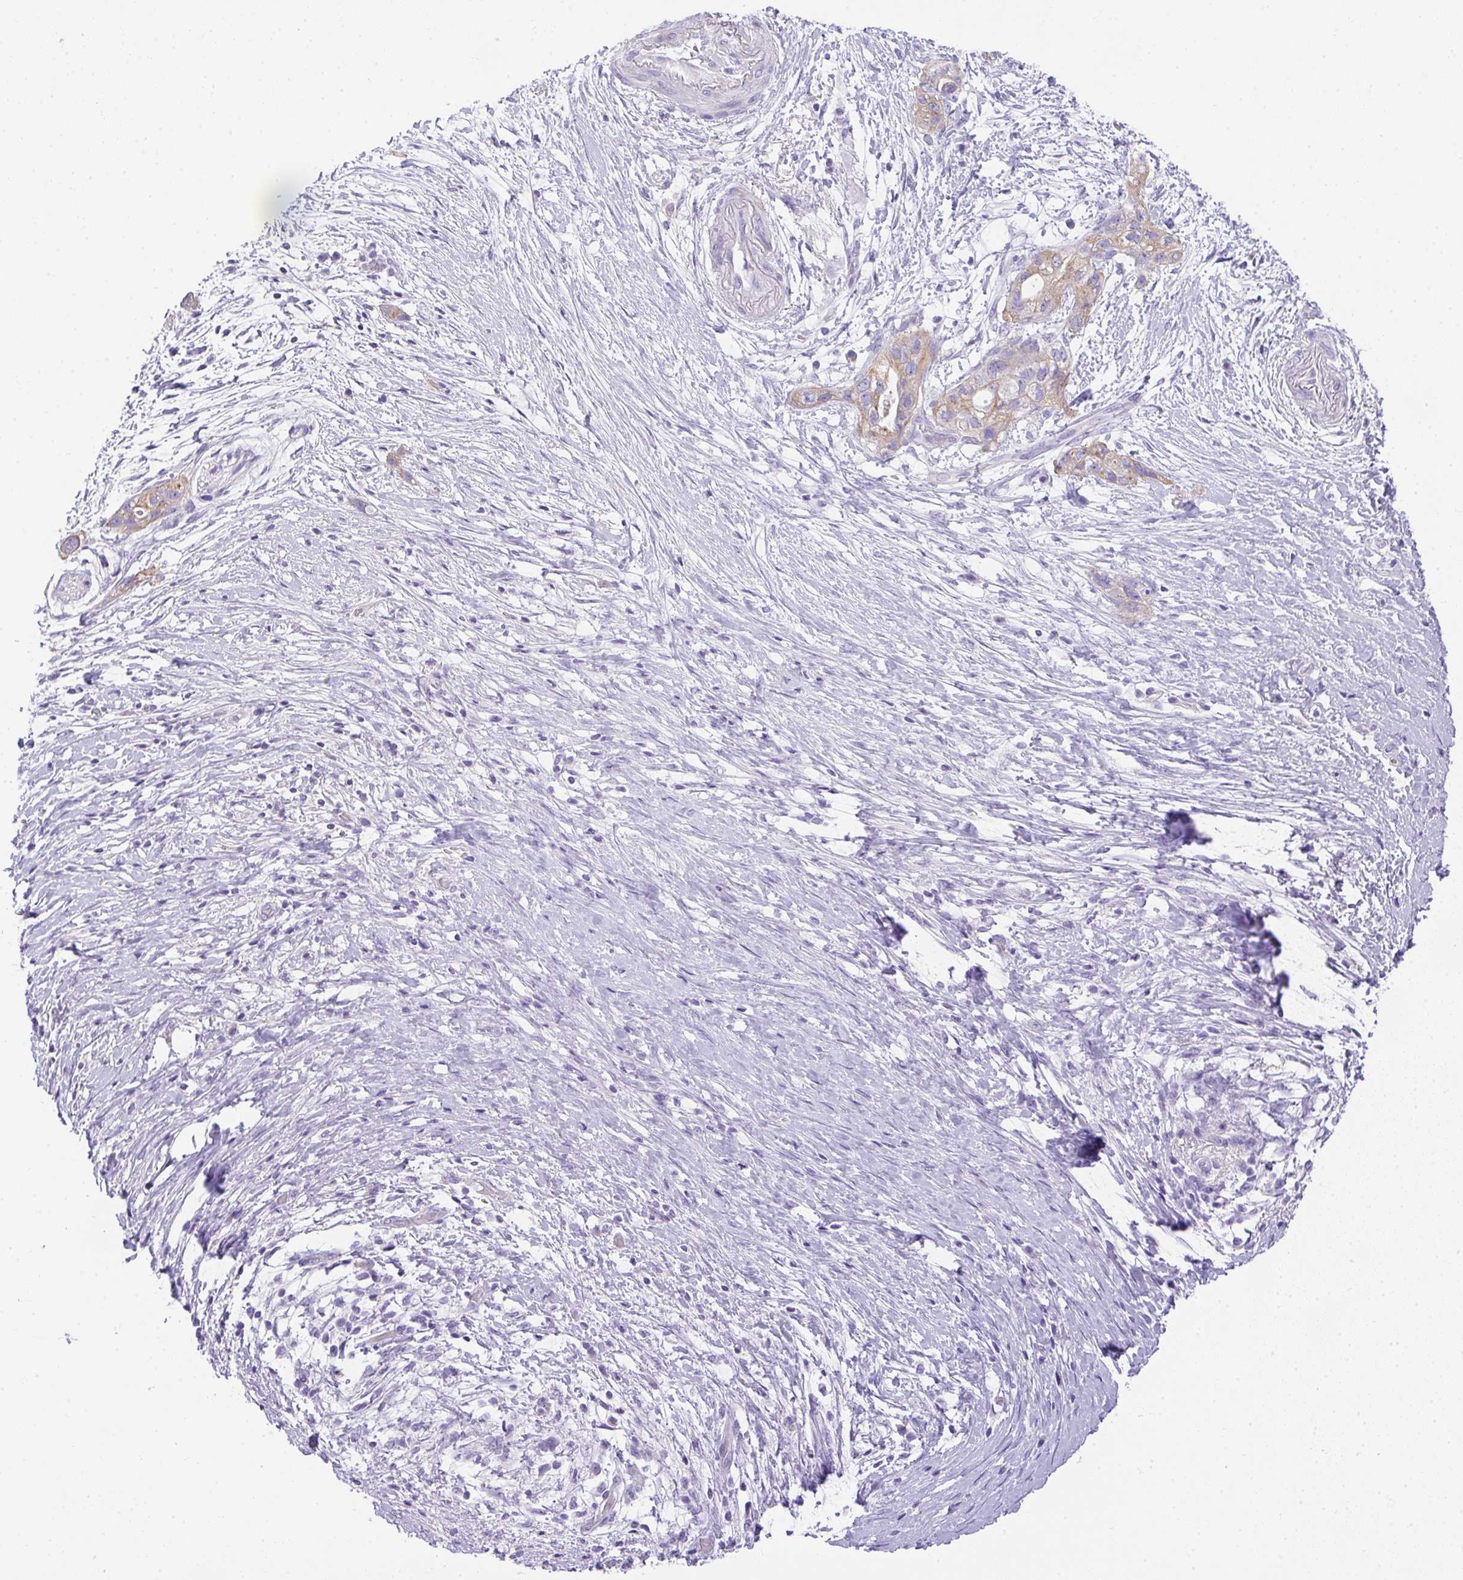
{"staining": {"intensity": "weak", "quantity": ">75%", "location": "cytoplasmic/membranous"}, "tissue": "pancreatic cancer", "cell_type": "Tumor cells", "image_type": "cancer", "snomed": [{"axis": "morphology", "description": "Adenocarcinoma, NOS"}, {"axis": "topography", "description": "Pancreas"}], "caption": "Pancreatic cancer stained with a protein marker displays weak staining in tumor cells.", "gene": "PLPPR3", "patient": {"sex": "female", "age": 72}}